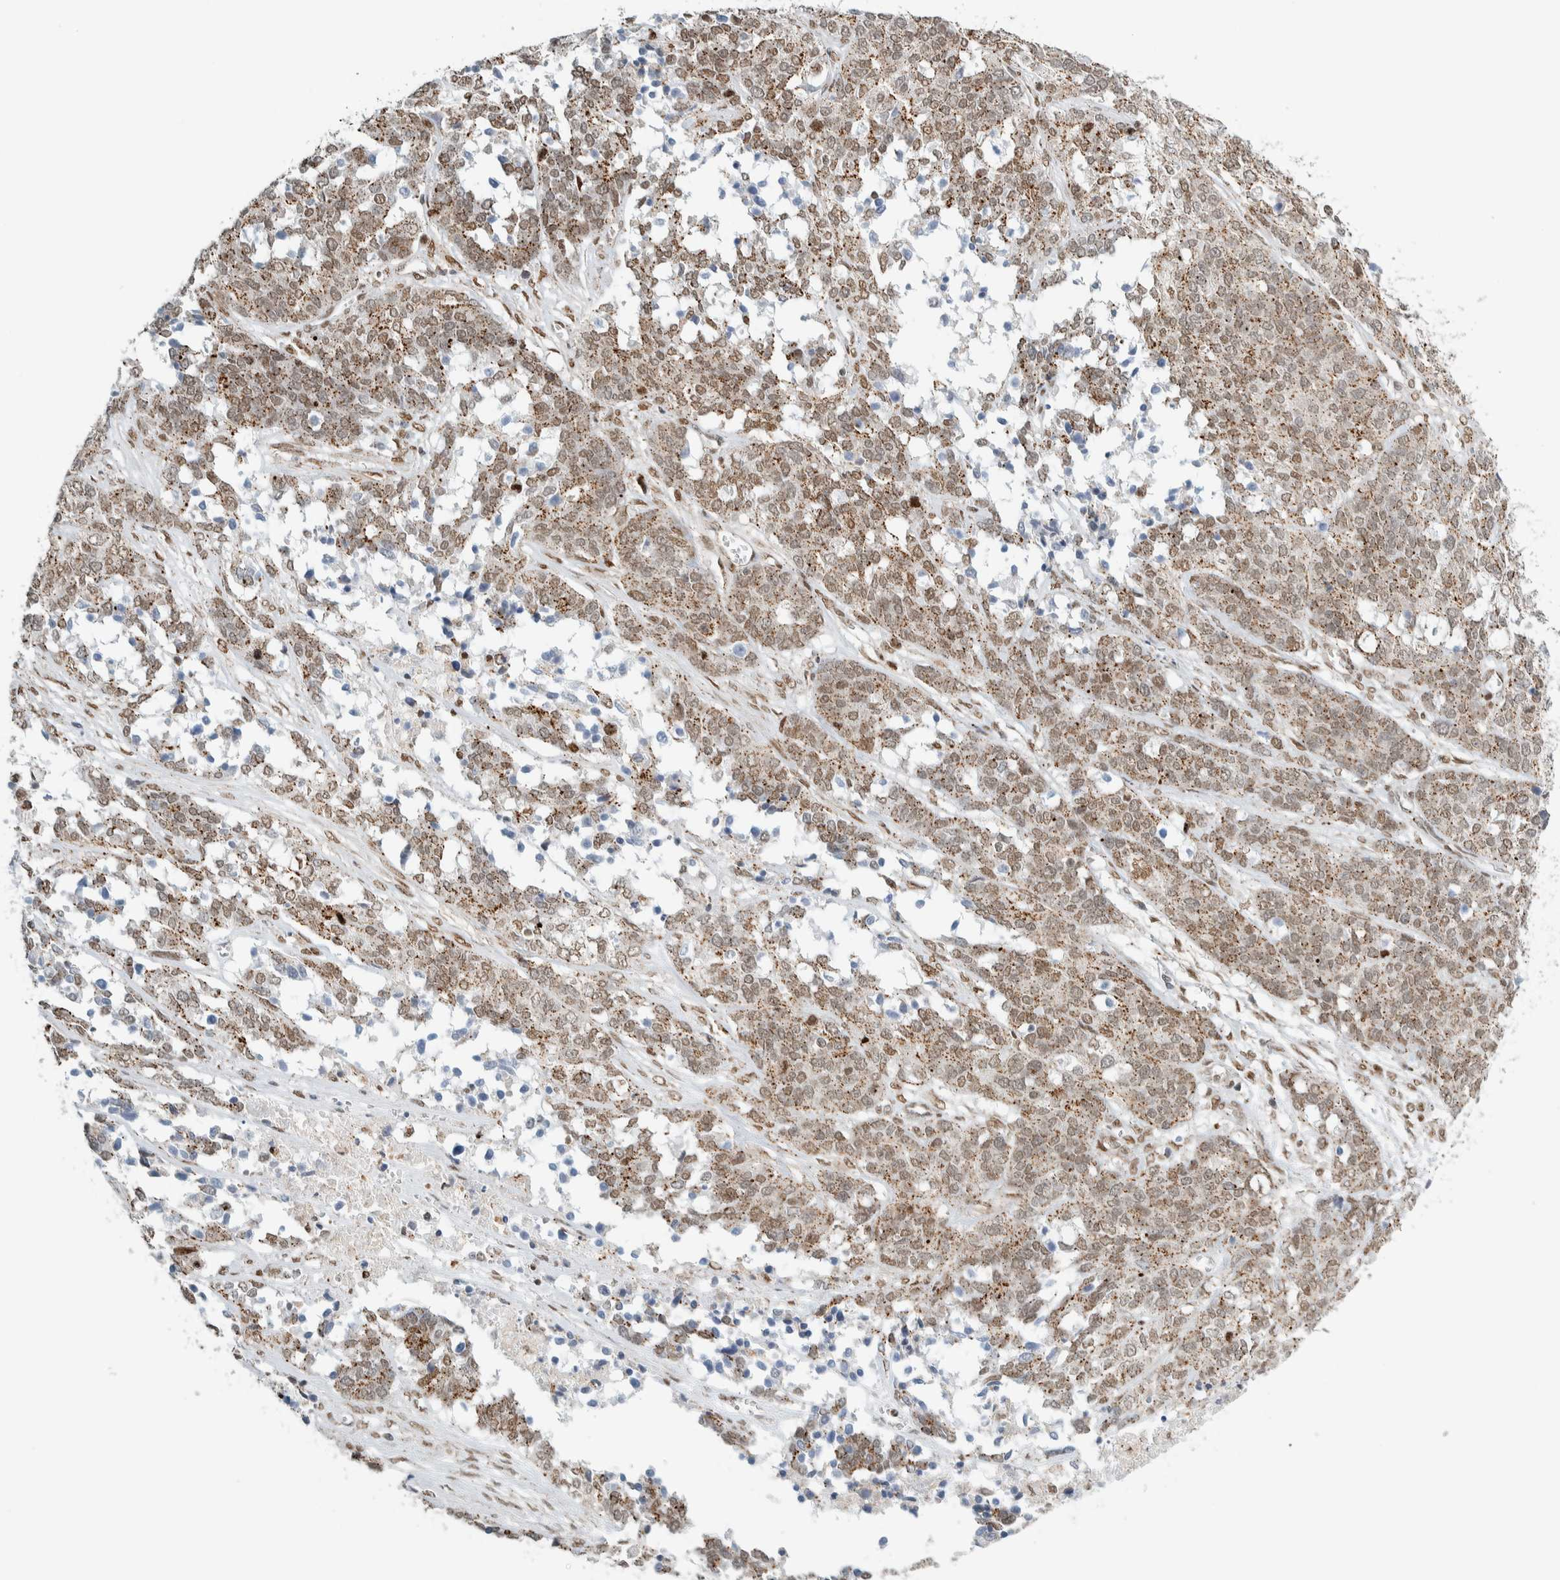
{"staining": {"intensity": "weak", "quantity": ">75%", "location": "cytoplasmic/membranous"}, "tissue": "ovarian cancer", "cell_type": "Tumor cells", "image_type": "cancer", "snomed": [{"axis": "morphology", "description": "Cystadenocarcinoma, serous, NOS"}, {"axis": "topography", "description": "Ovary"}], "caption": "Serous cystadenocarcinoma (ovarian) stained for a protein reveals weak cytoplasmic/membranous positivity in tumor cells.", "gene": "TFE3", "patient": {"sex": "female", "age": 44}}